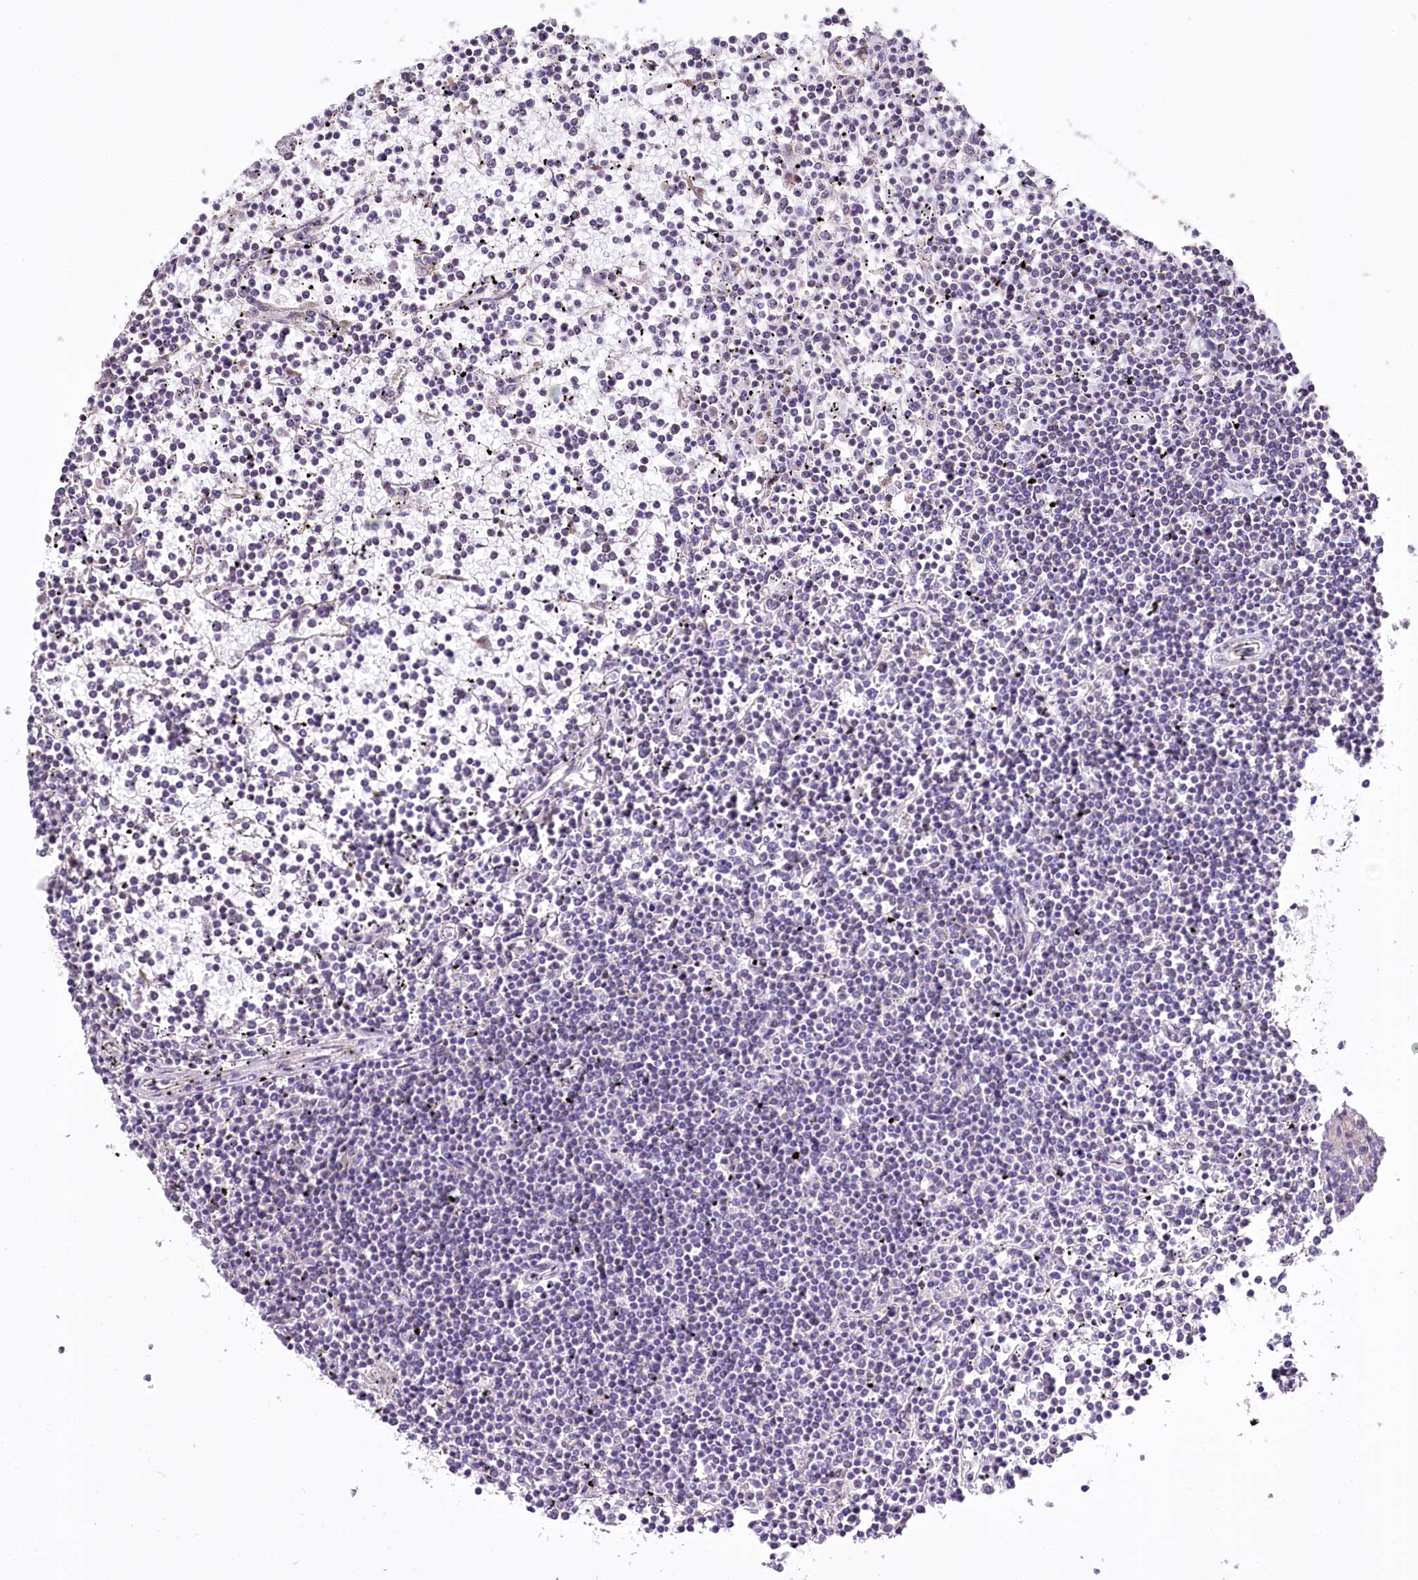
{"staining": {"intensity": "negative", "quantity": "none", "location": "none"}, "tissue": "lymphoma", "cell_type": "Tumor cells", "image_type": "cancer", "snomed": [{"axis": "morphology", "description": "Malignant lymphoma, non-Hodgkin's type, Low grade"}, {"axis": "topography", "description": "Spleen"}], "caption": "Lymphoma stained for a protein using immunohistochemistry (IHC) exhibits no staining tumor cells.", "gene": "PTER", "patient": {"sex": "female", "age": 19}}